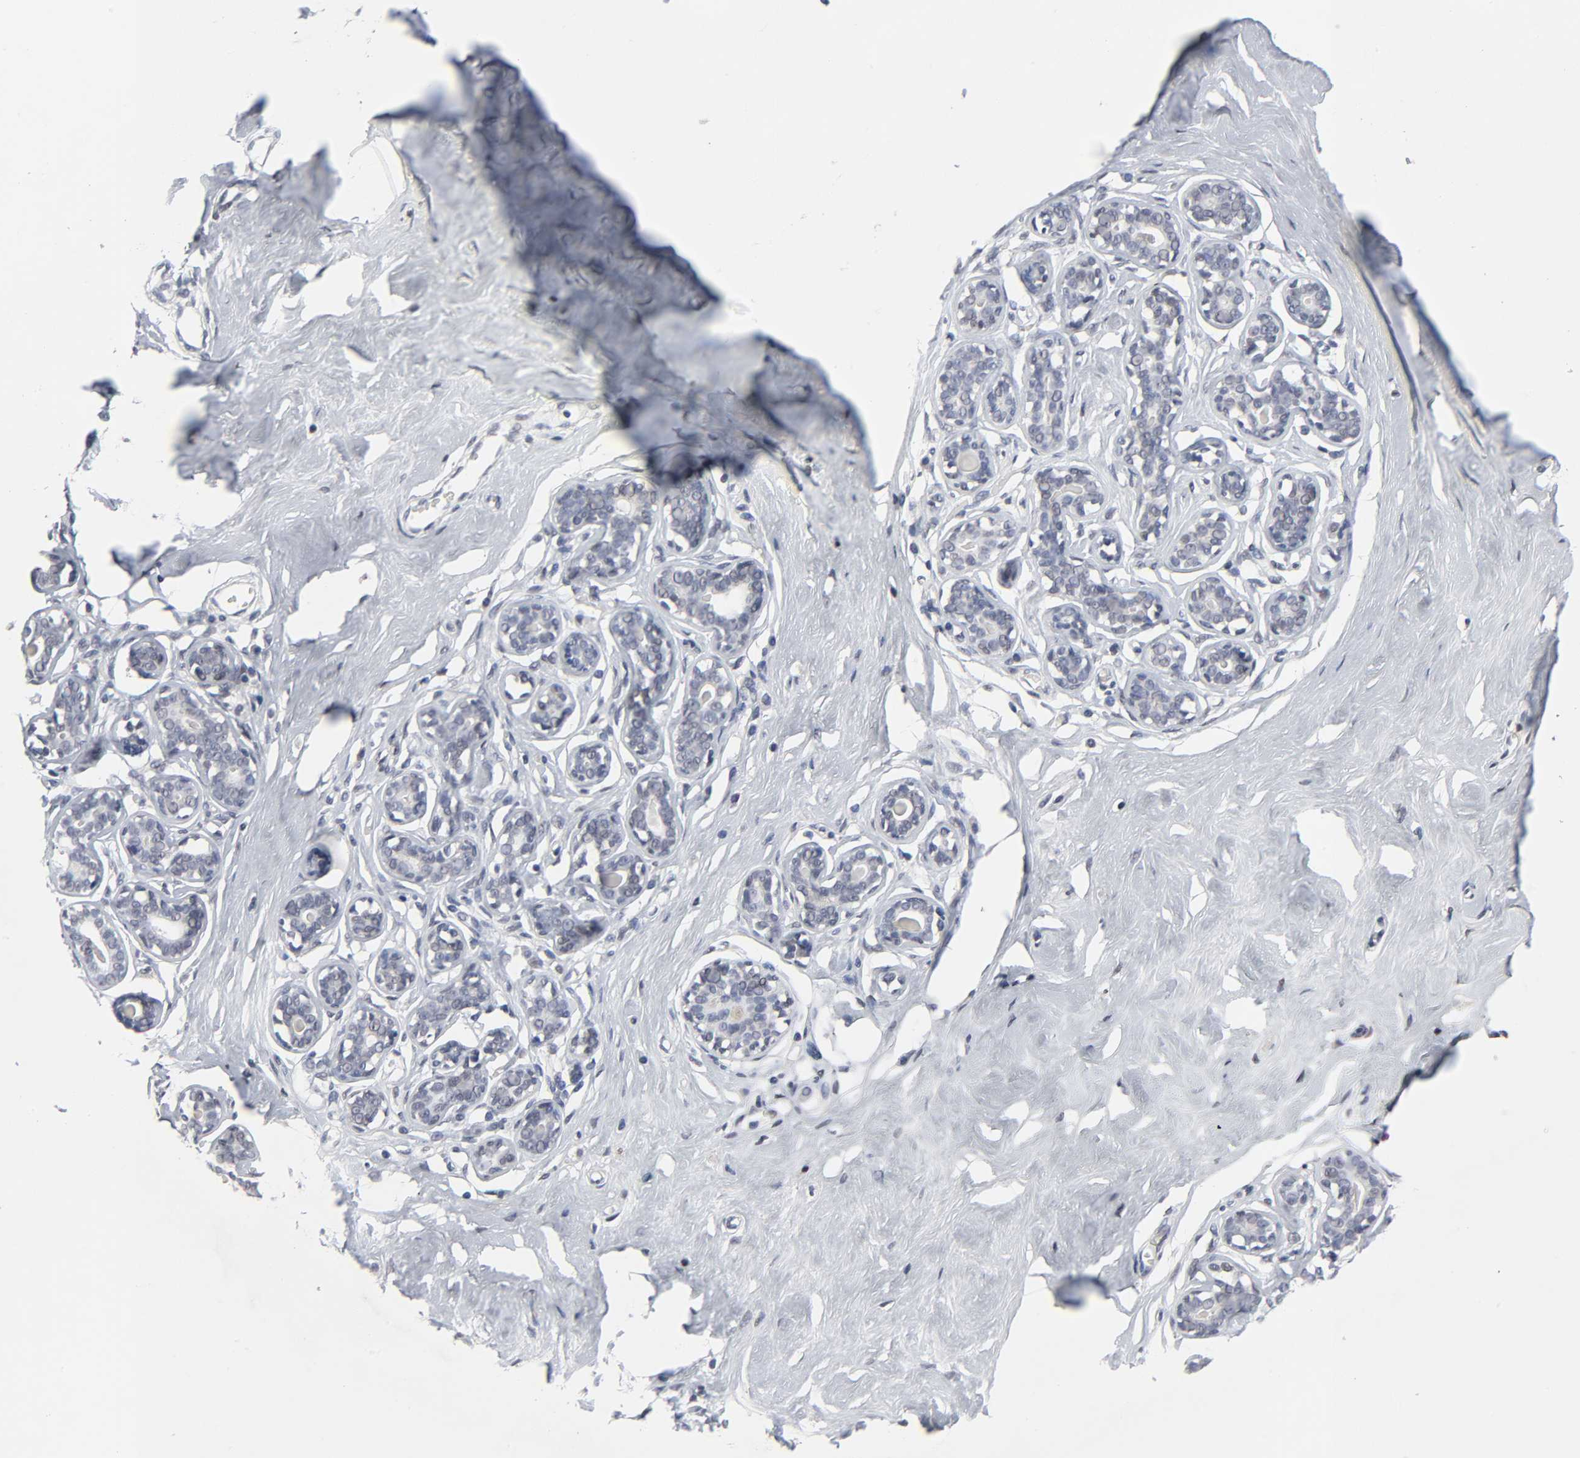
{"staining": {"intensity": "negative", "quantity": "none", "location": "none"}, "tissue": "breast", "cell_type": "Adipocytes", "image_type": "normal", "snomed": [{"axis": "morphology", "description": "Normal tissue, NOS"}, {"axis": "topography", "description": "Breast"}], "caption": "Normal breast was stained to show a protein in brown. There is no significant staining in adipocytes. The staining is performed using DAB brown chromogen with nuclei counter-stained in using hematoxylin.", "gene": "SALL2", "patient": {"sex": "female", "age": 23}}